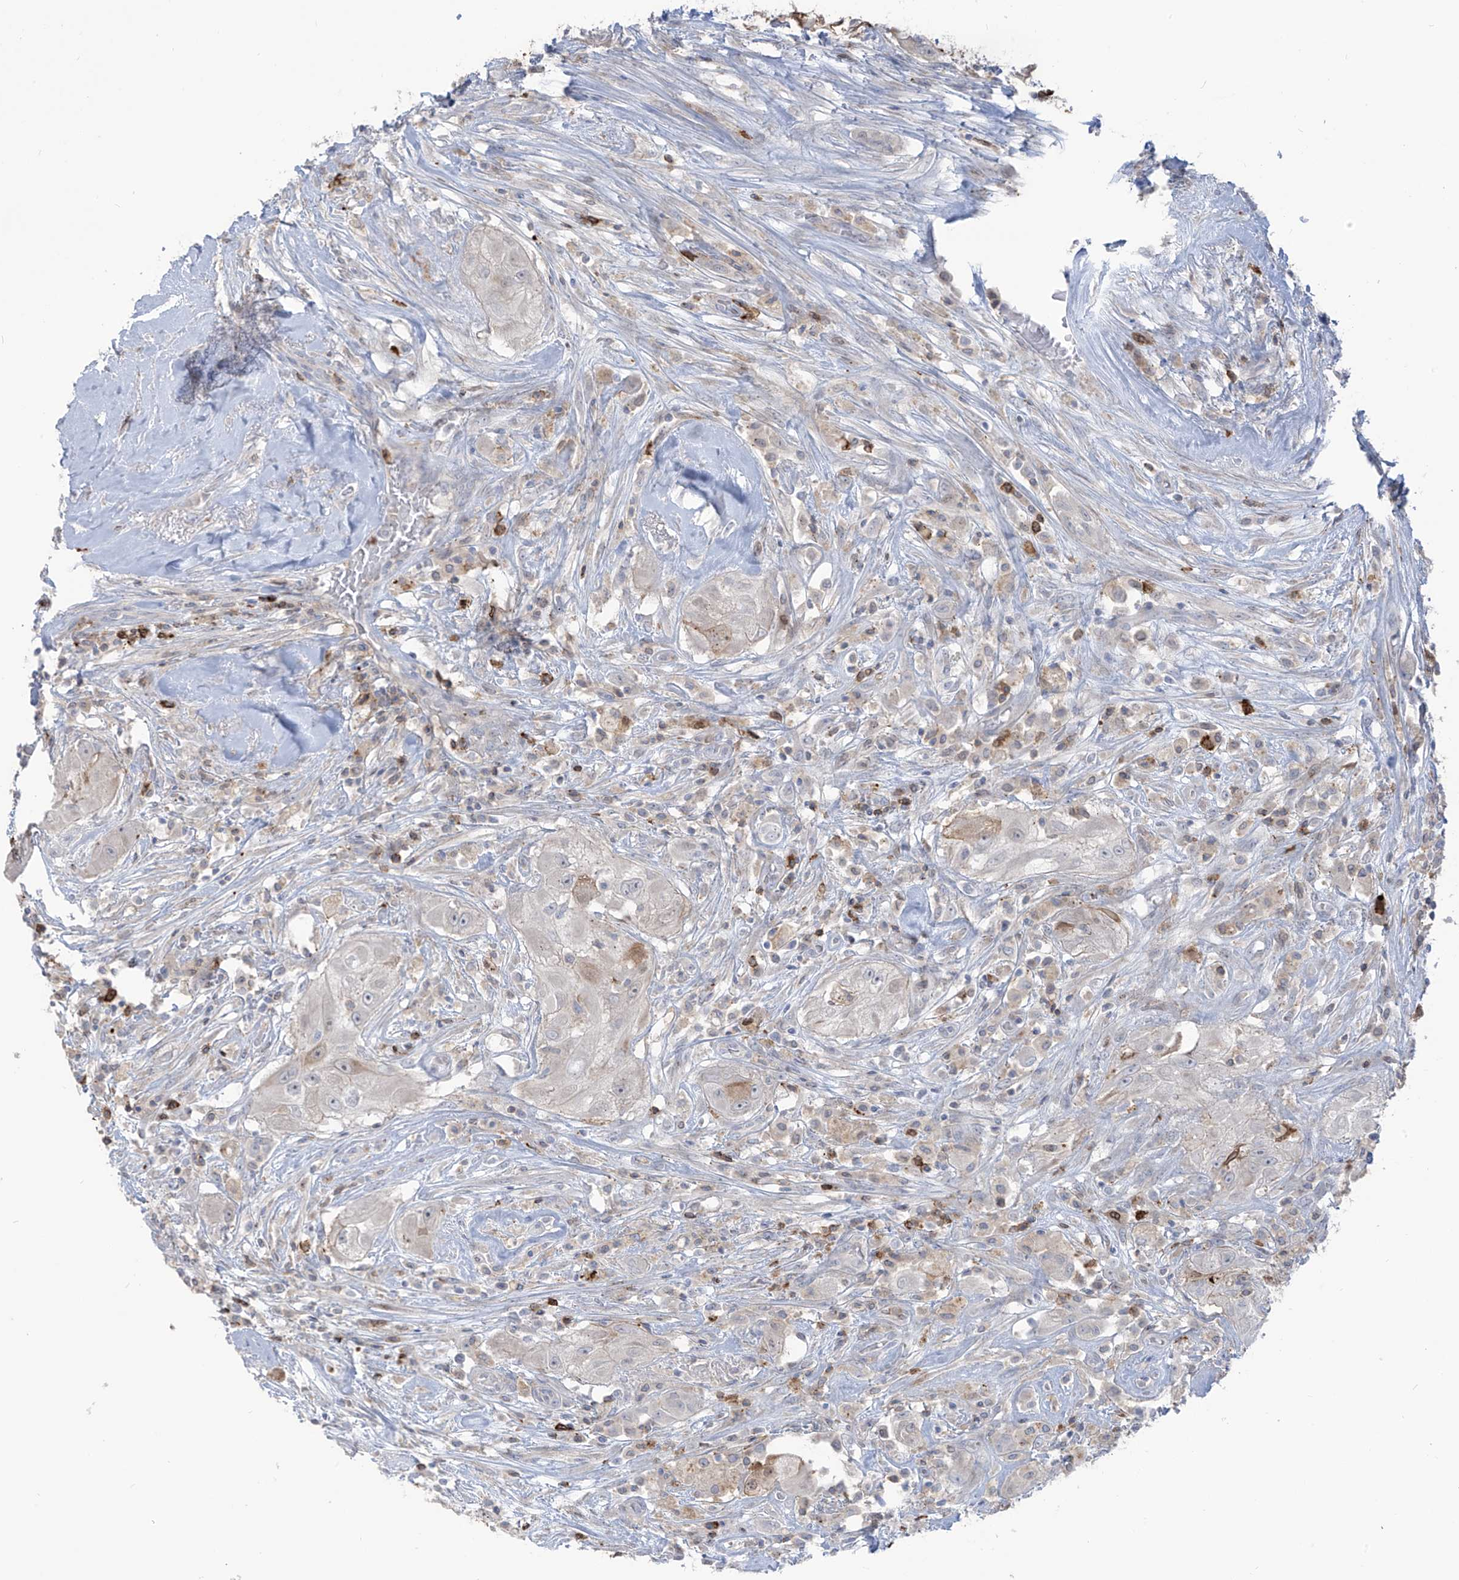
{"staining": {"intensity": "moderate", "quantity": "25%-75%", "location": "cytoplasmic/membranous"}, "tissue": "thyroid cancer", "cell_type": "Tumor cells", "image_type": "cancer", "snomed": [{"axis": "morphology", "description": "Papillary adenocarcinoma, NOS"}, {"axis": "topography", "description": "Thyroid gland"}], "caption": "This image shows papillary adenocarcinoma (thyroid) stained with immunohistochemistry to label a protein in brown. The cytoplasmic/membranous of tumor cells show moderate positivity for the protein. Nuclei are counter-stained blue.", "gene": "NOTO", "patient": {"sex": "female", "age": 59}}